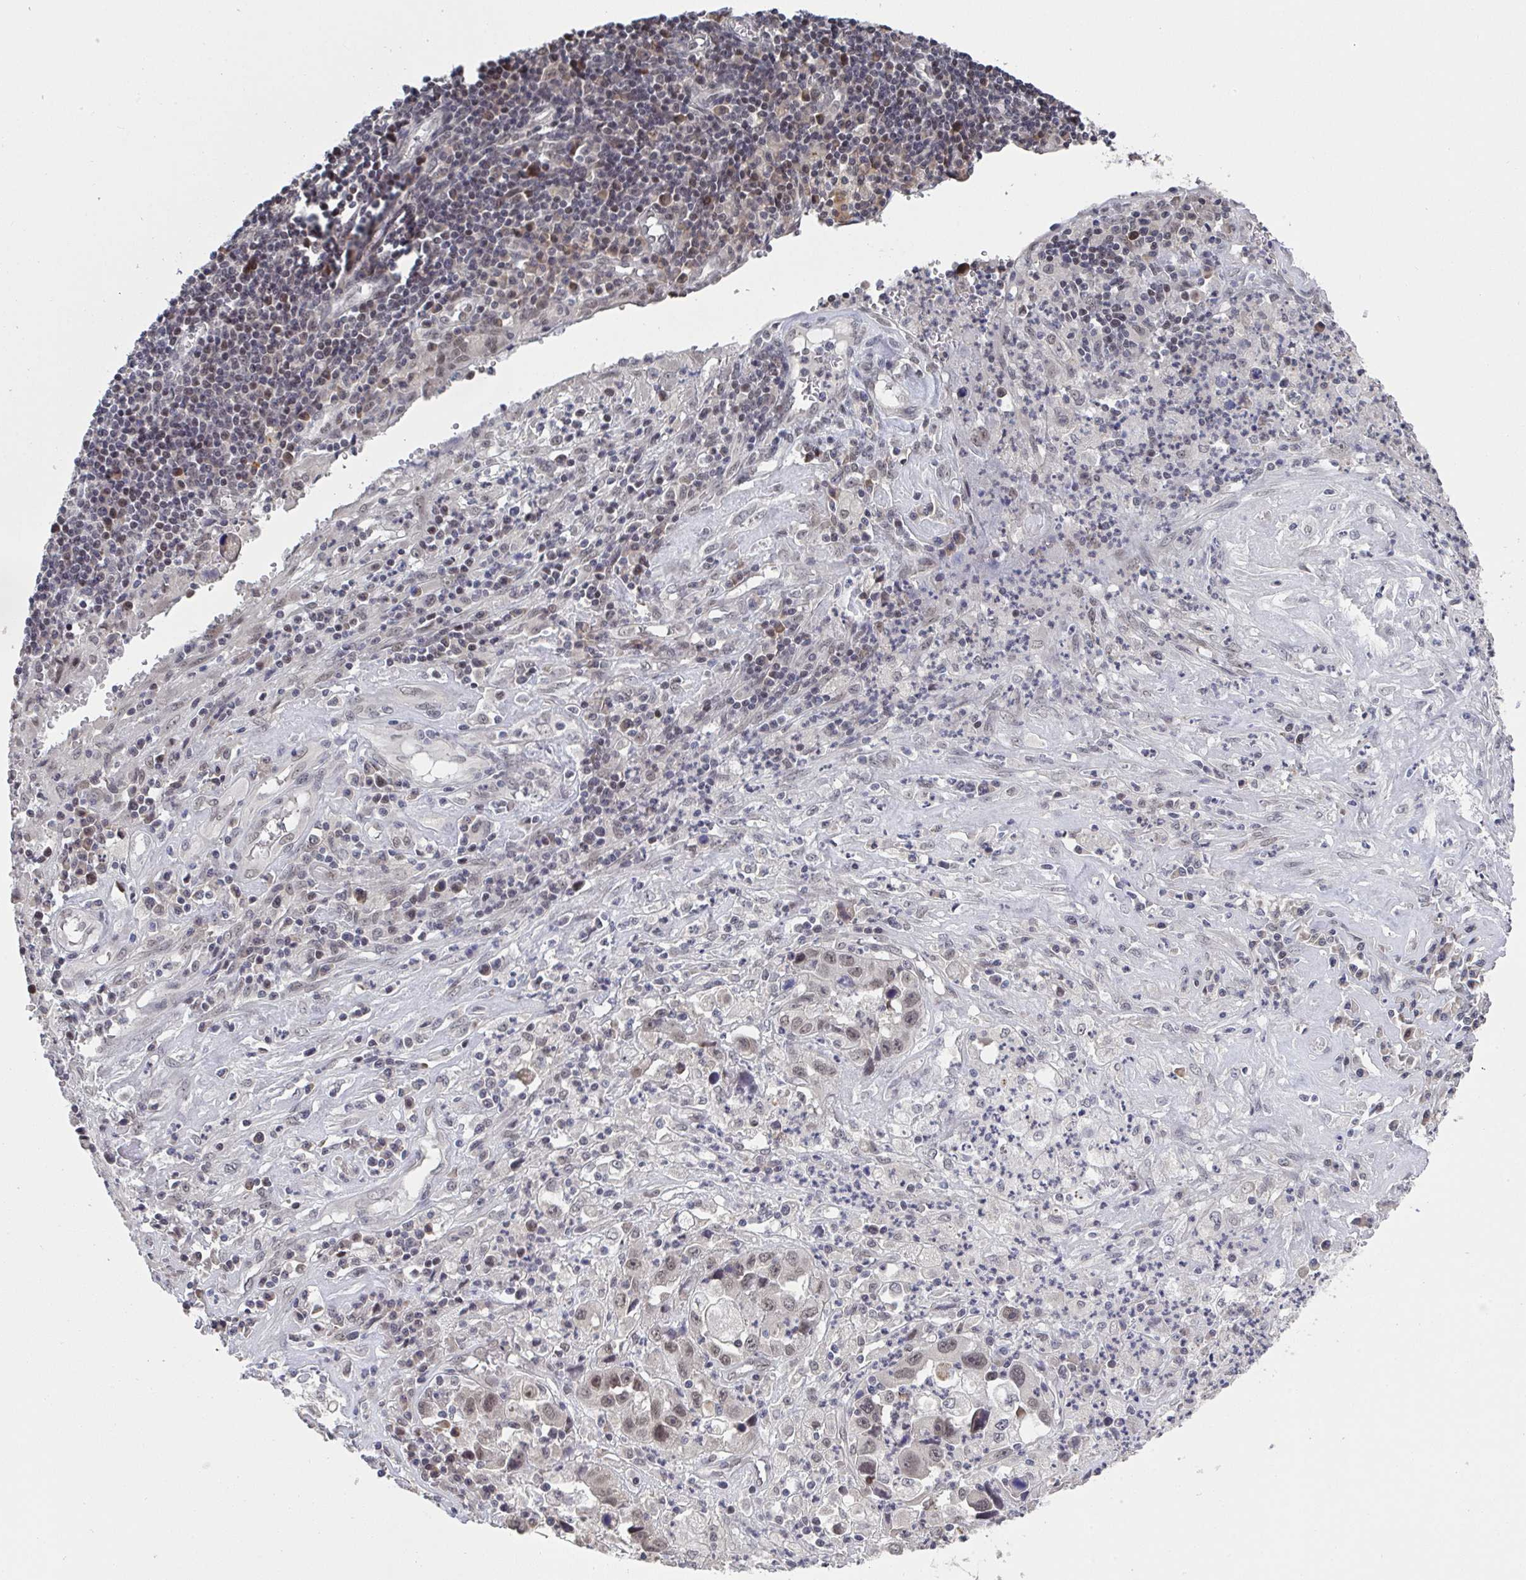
{"staining": {"intensity": "weak", "quantity": ">75%", "location": "nuclear"}, "tissue": "endometrial cancer", "cell_type": "Tumor cells", "image_type": "cancer", "snomed": [{"axis": "morphology", "description": "Adenocarcinoma, NOS"}, {"axis": "topography", "description": "Uterus"}], "caption": "DAB immunohistochemical staining of human adenocarcinoma (endometrial) reveals weak nuclear protein positivity in approximately >75% of tumor cells.", "gene": "JMJD1C", "patient": {"sex": "female", "age": 62}}